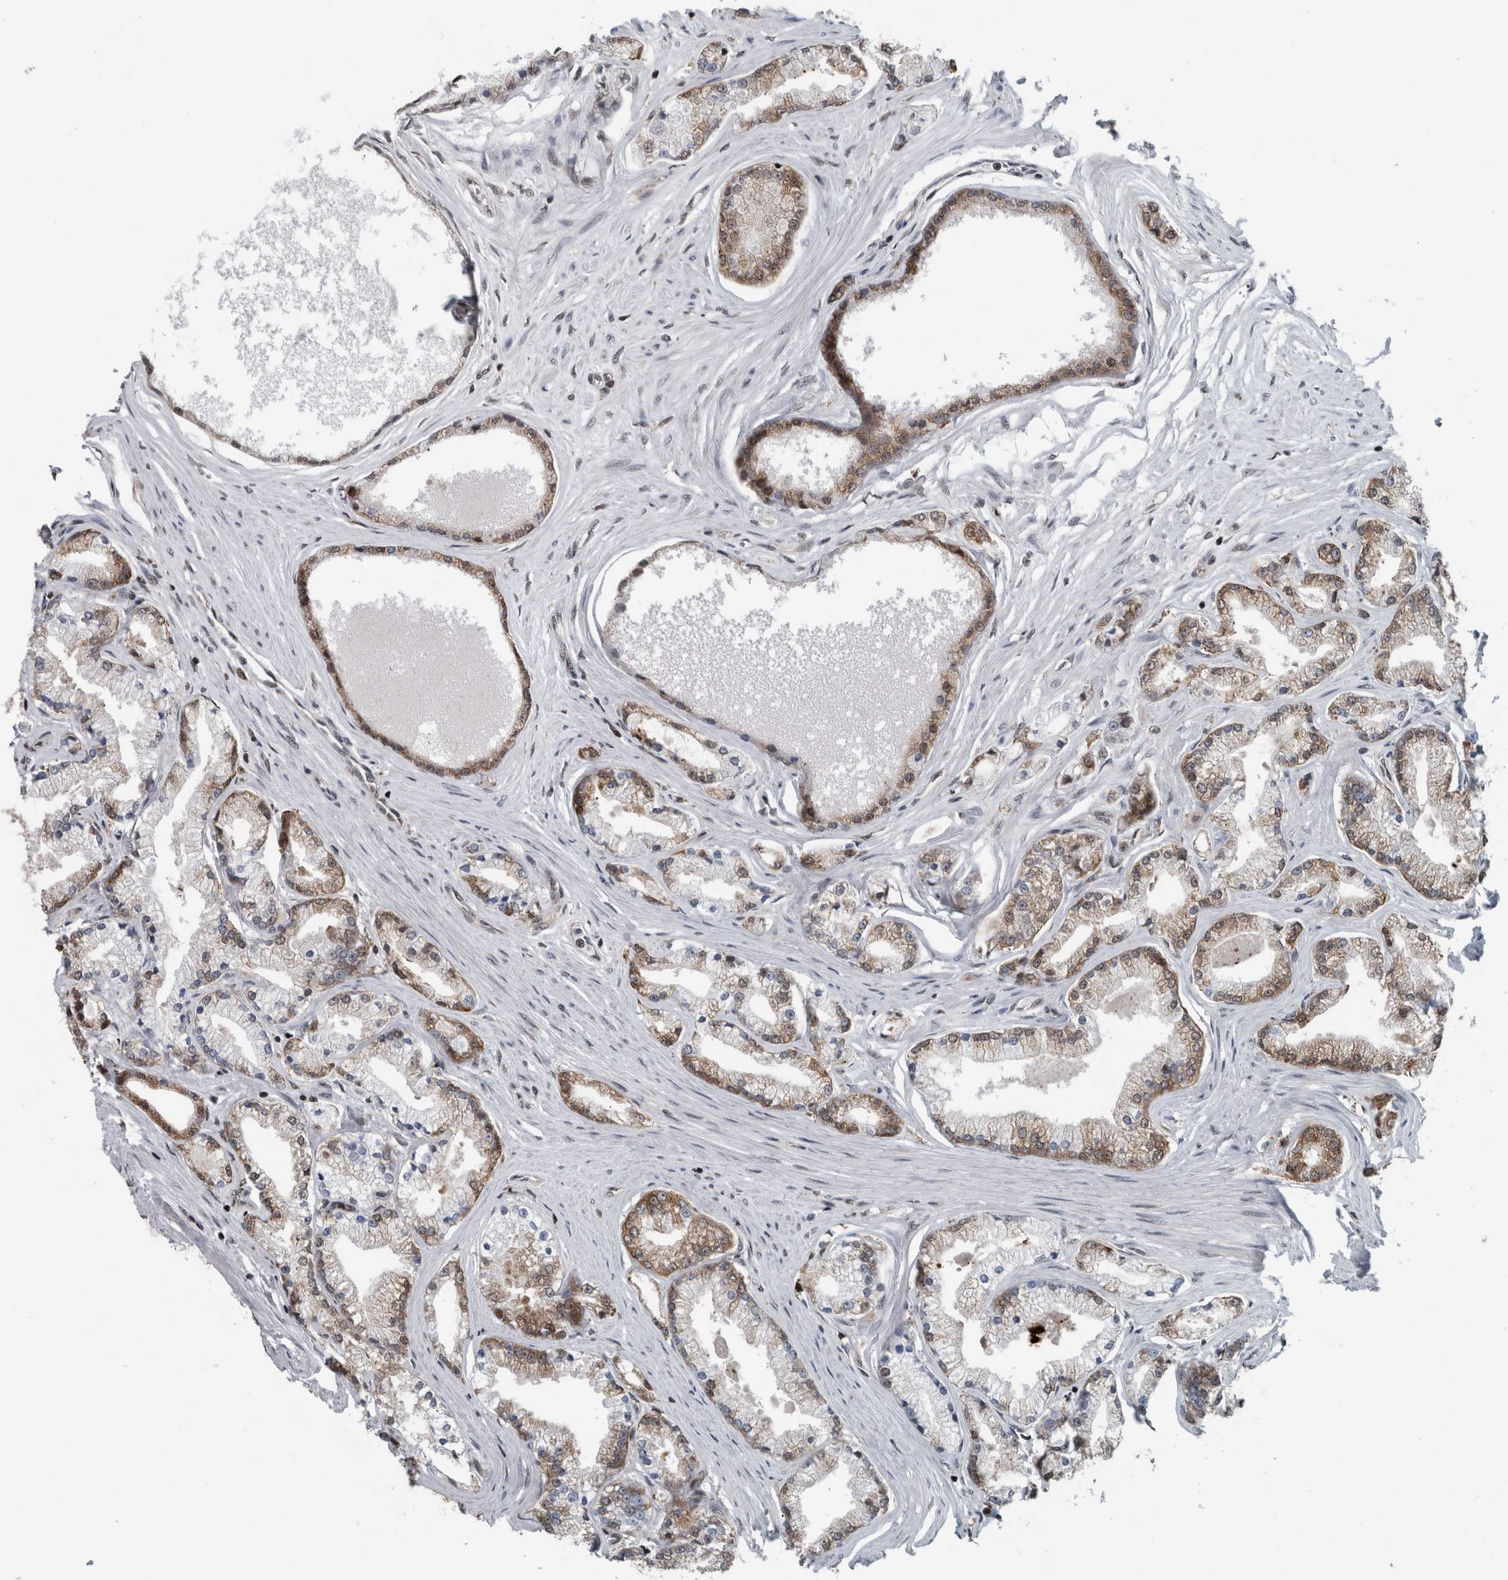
{"staining": {"intensity": "weak", "quantity": ">75%", "location": "nuclear"}, "tissue": "prostate cancer", "cell_type": "Tumor cells", "image_type": "cancer", "snomed": [{"axis": "morphology", "description": "Adenocarcinoma, High grade"}, {"axis": "topography", "description": "Prostate"}], "caption": "This is an image of immunohistochemistry (IHC) staining of high-grade adenocarcinoma (prostate), which shows weak staining in the nuclear of tumor cells.", "gene": "DNMT3A", "patient": {"sex": "male", "age": 71}}